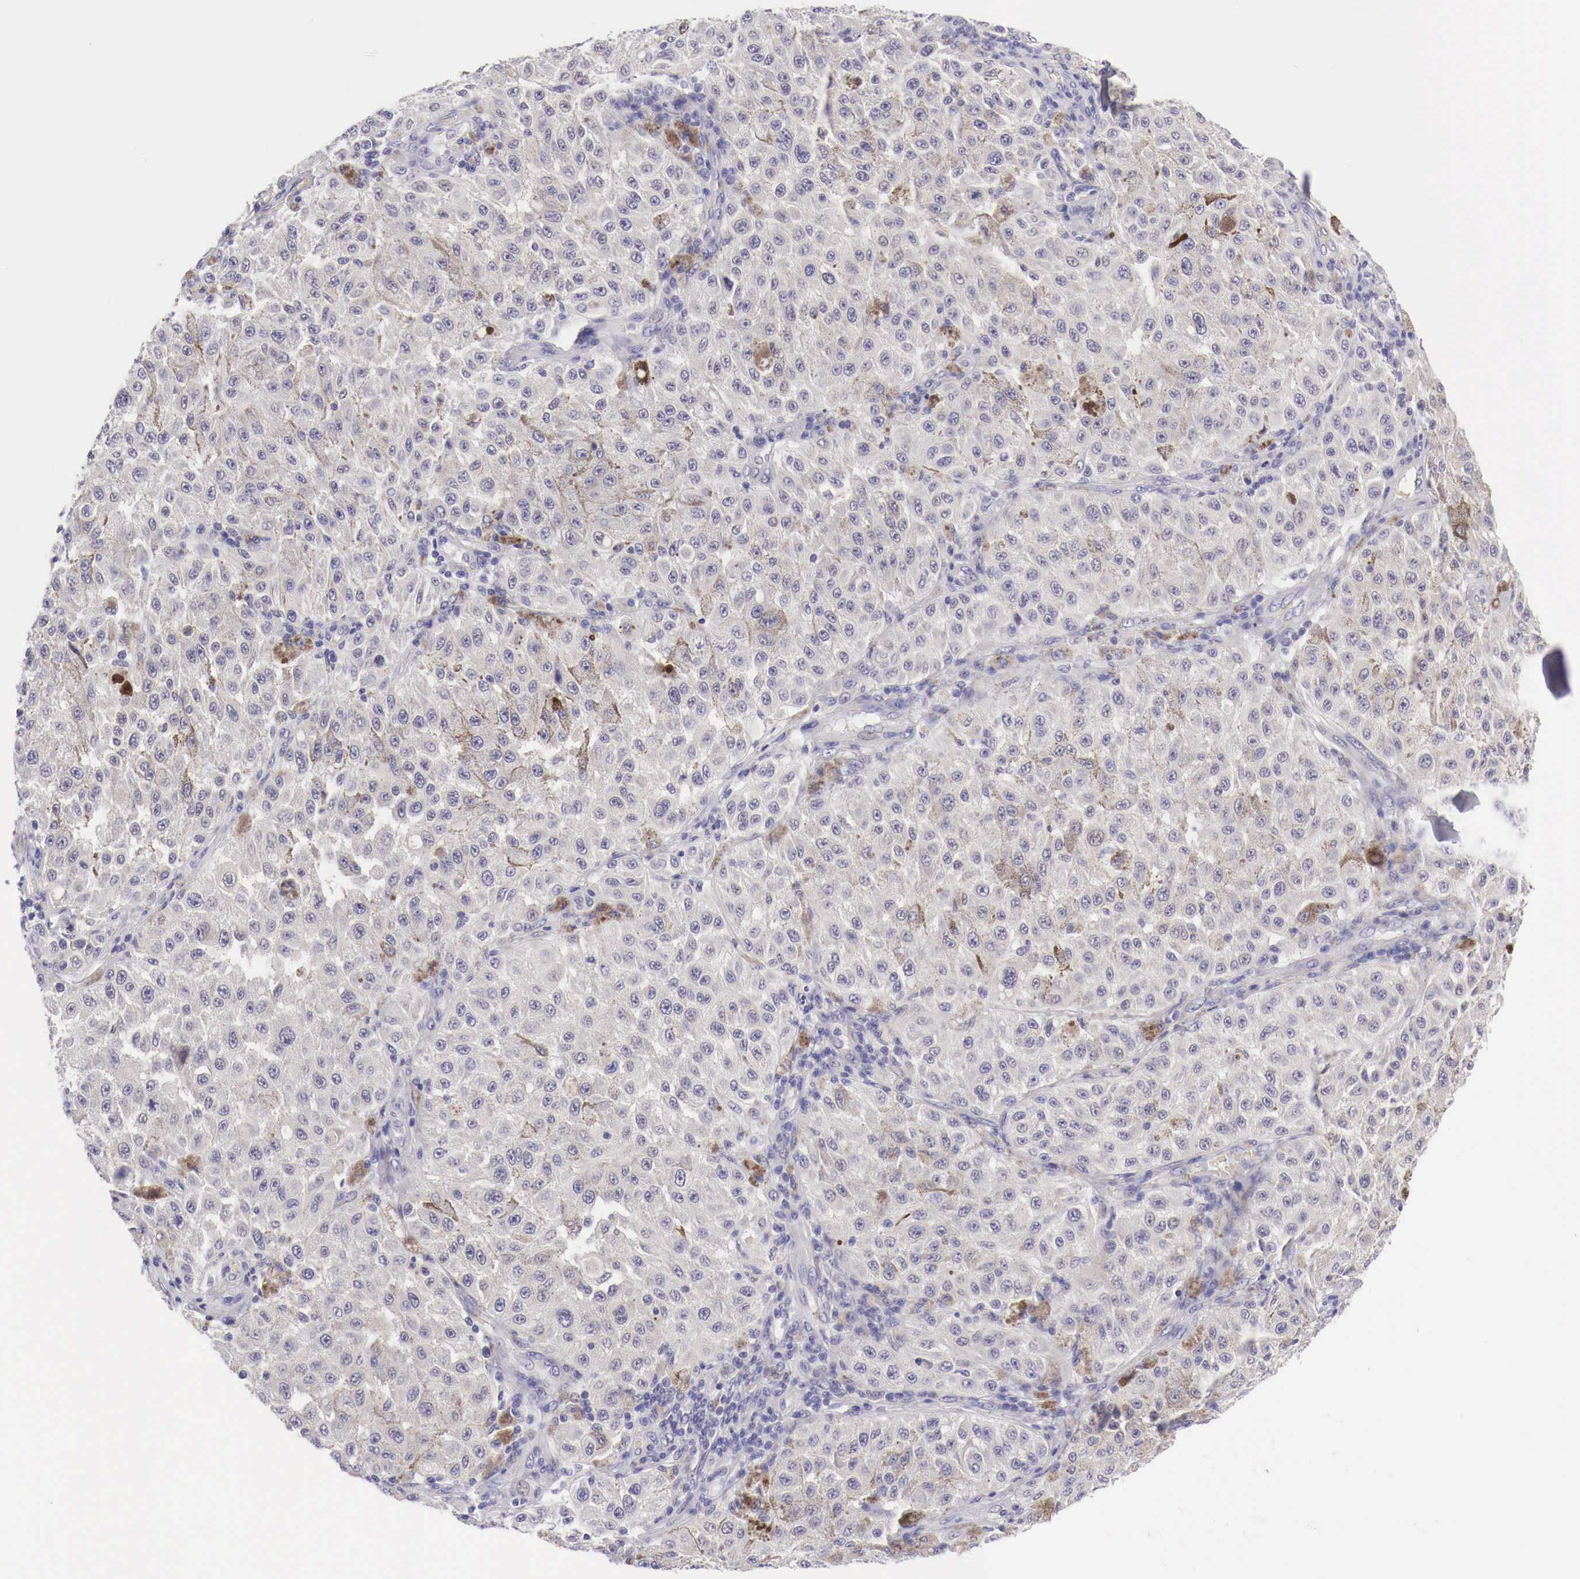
{"staining": {"intensity": "negative", "quantity": "none", "location": "none"}, "tissue": "melanoma", "cell_type": "Tumor cells", "image_type": "cancer", "snomed": [{"axis": "morphology", "description": "Malignant melanoma, NOS"}, {"axis": "topography", "description": "Skin"}], "caption": "IHC of human melanoma exhibits no staining in tumor cells.", "gene": "BCL6", "patient": {"sex": "female", "age": 64}}